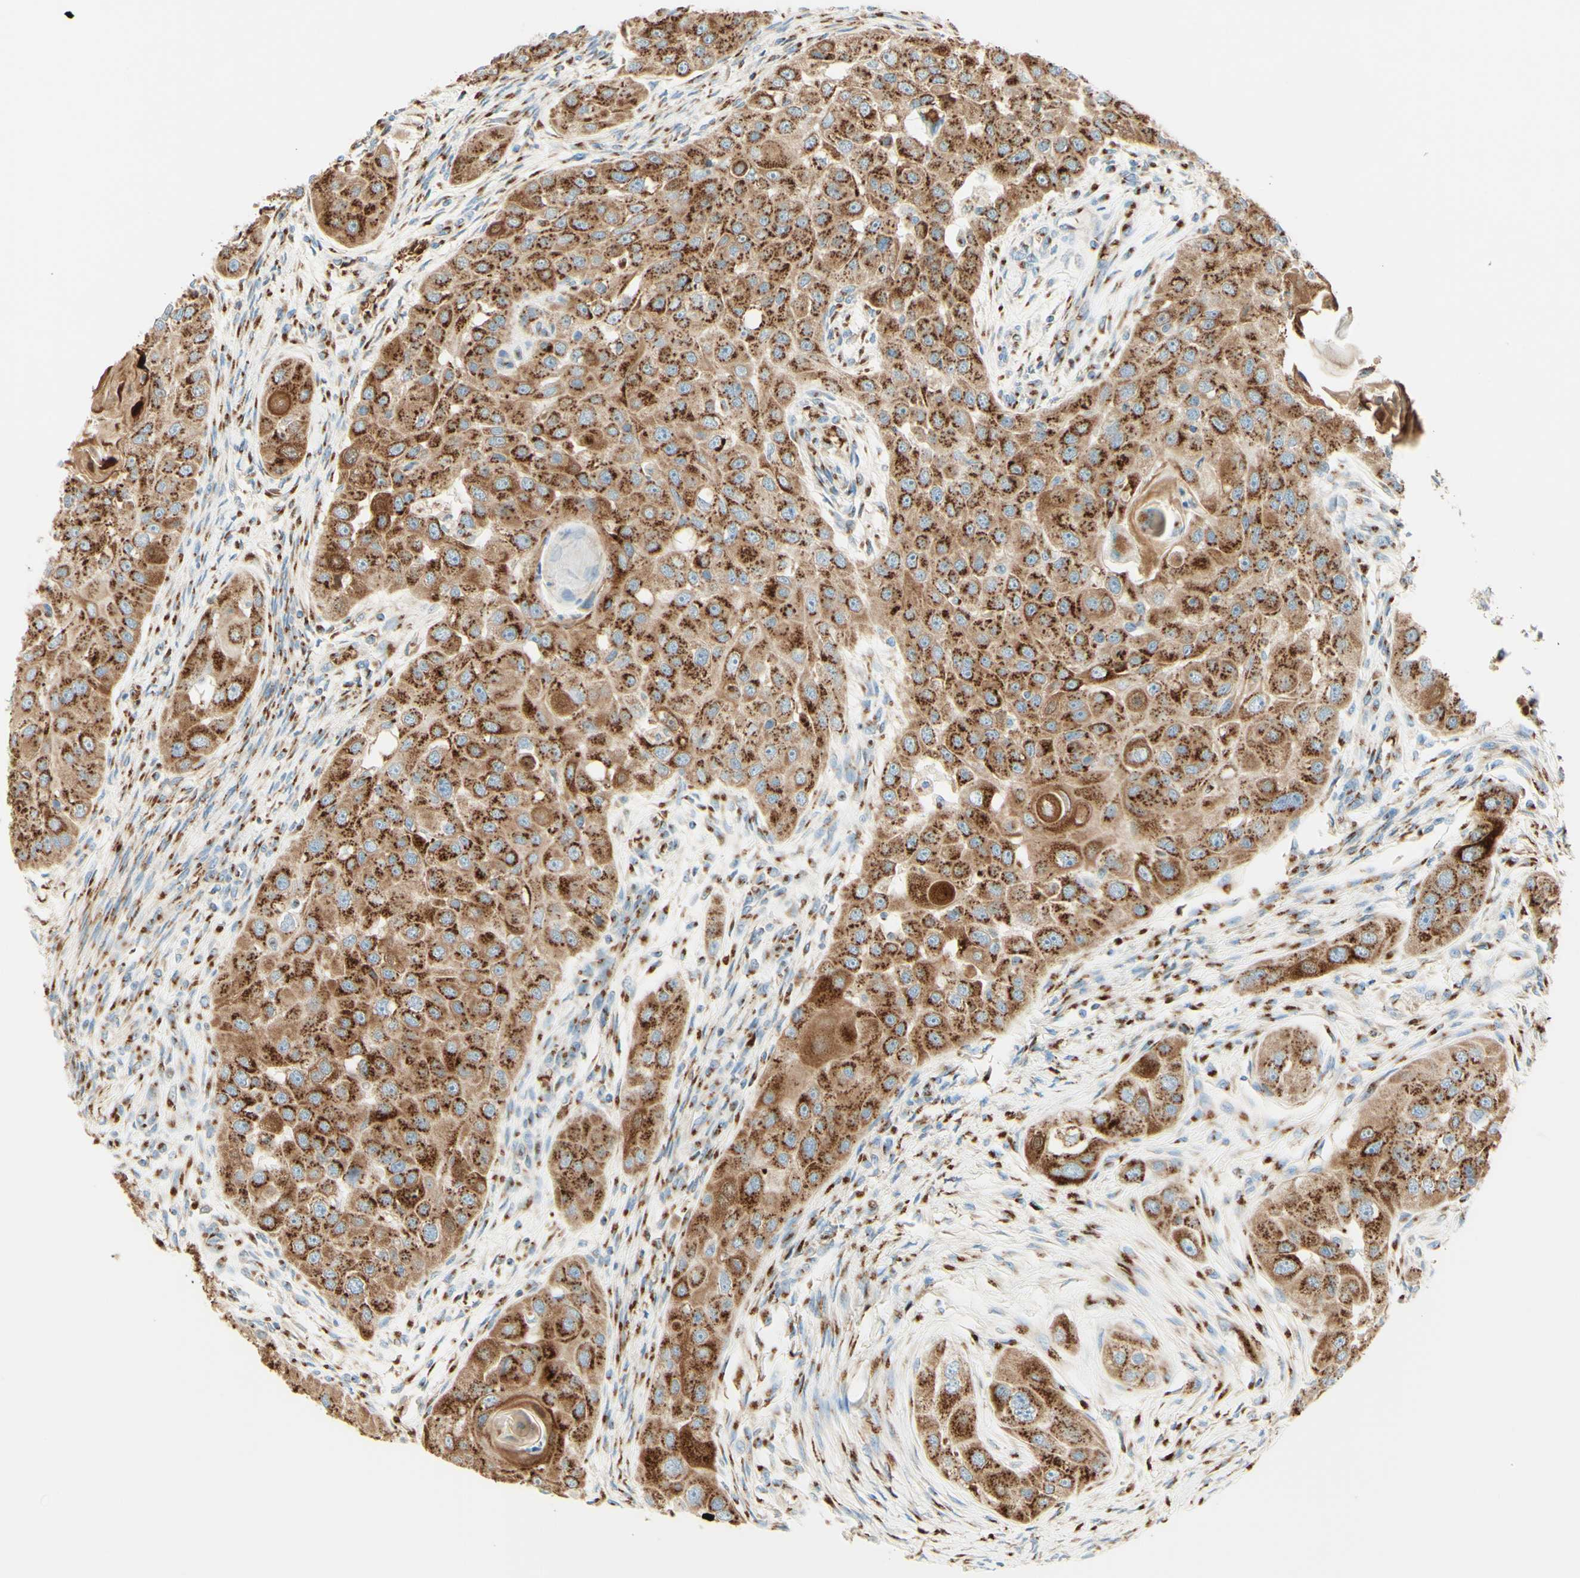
{"staining": {"intensity": "strong", "quantity": ">75%", "location": "cytoplasmic/membranous"}, "tissue": "head and neck cancer", "cell_type": "Tumor cells", "image_type": "cancer", "snomed": [{"axis": "morphology", "description": "Normal tissue, NOS"}, {"axis": "morphology", "description": "Squamous cell carcinoma, NOS"}, {"axis": "topography", "description": "Skeletal muscle"}, {"axis": "topography", "description": "Head-Neck"}], "caption": "An image of head and neck squamous cell carcinoma stained for a protein shows strong cytoplasmic/membranous brown staining in tumor cells. (brown staining indicates protein expression, while blue staining denotes nuclei).", "gene": "GOLGB1", "patient": {"sex": "male", "age": 51}}